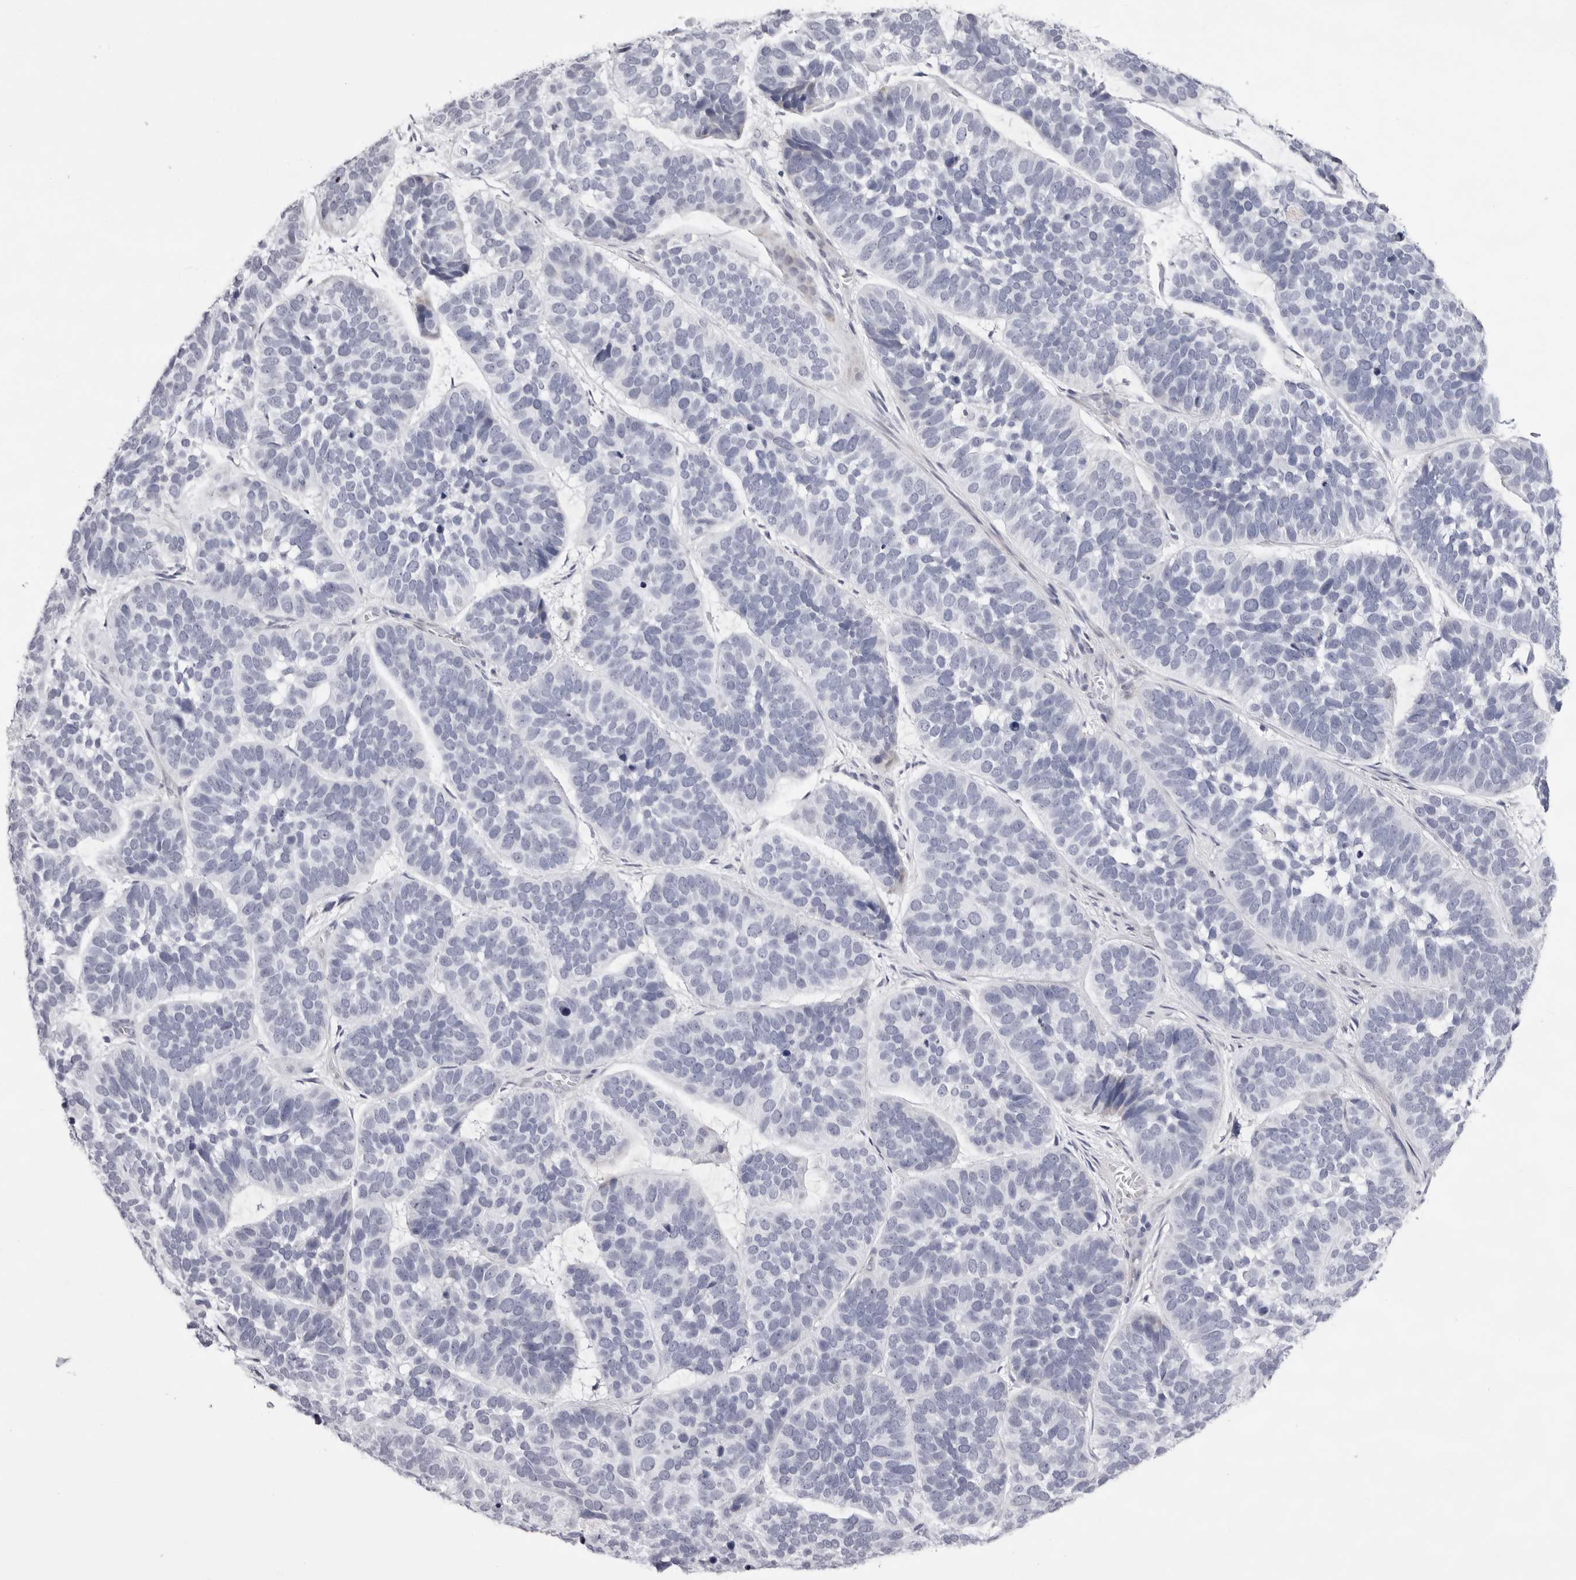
{"staining": {"intensity": "negative", "quantity": "none", "location": "none"}, "tissue": "skin cancer", "cell_type": "Tumor cells", "image_type": "cancer", "snomed": [{"axis": "morphology", "description": "Basal cell carcinoma"}, {"axis": "topography", "description": "Skin"}], "caption": "There is no significant staining in tumor cells of skin cancer.", "gene": "SMIM2", "patient": {"sex": "male", "age": 62}}